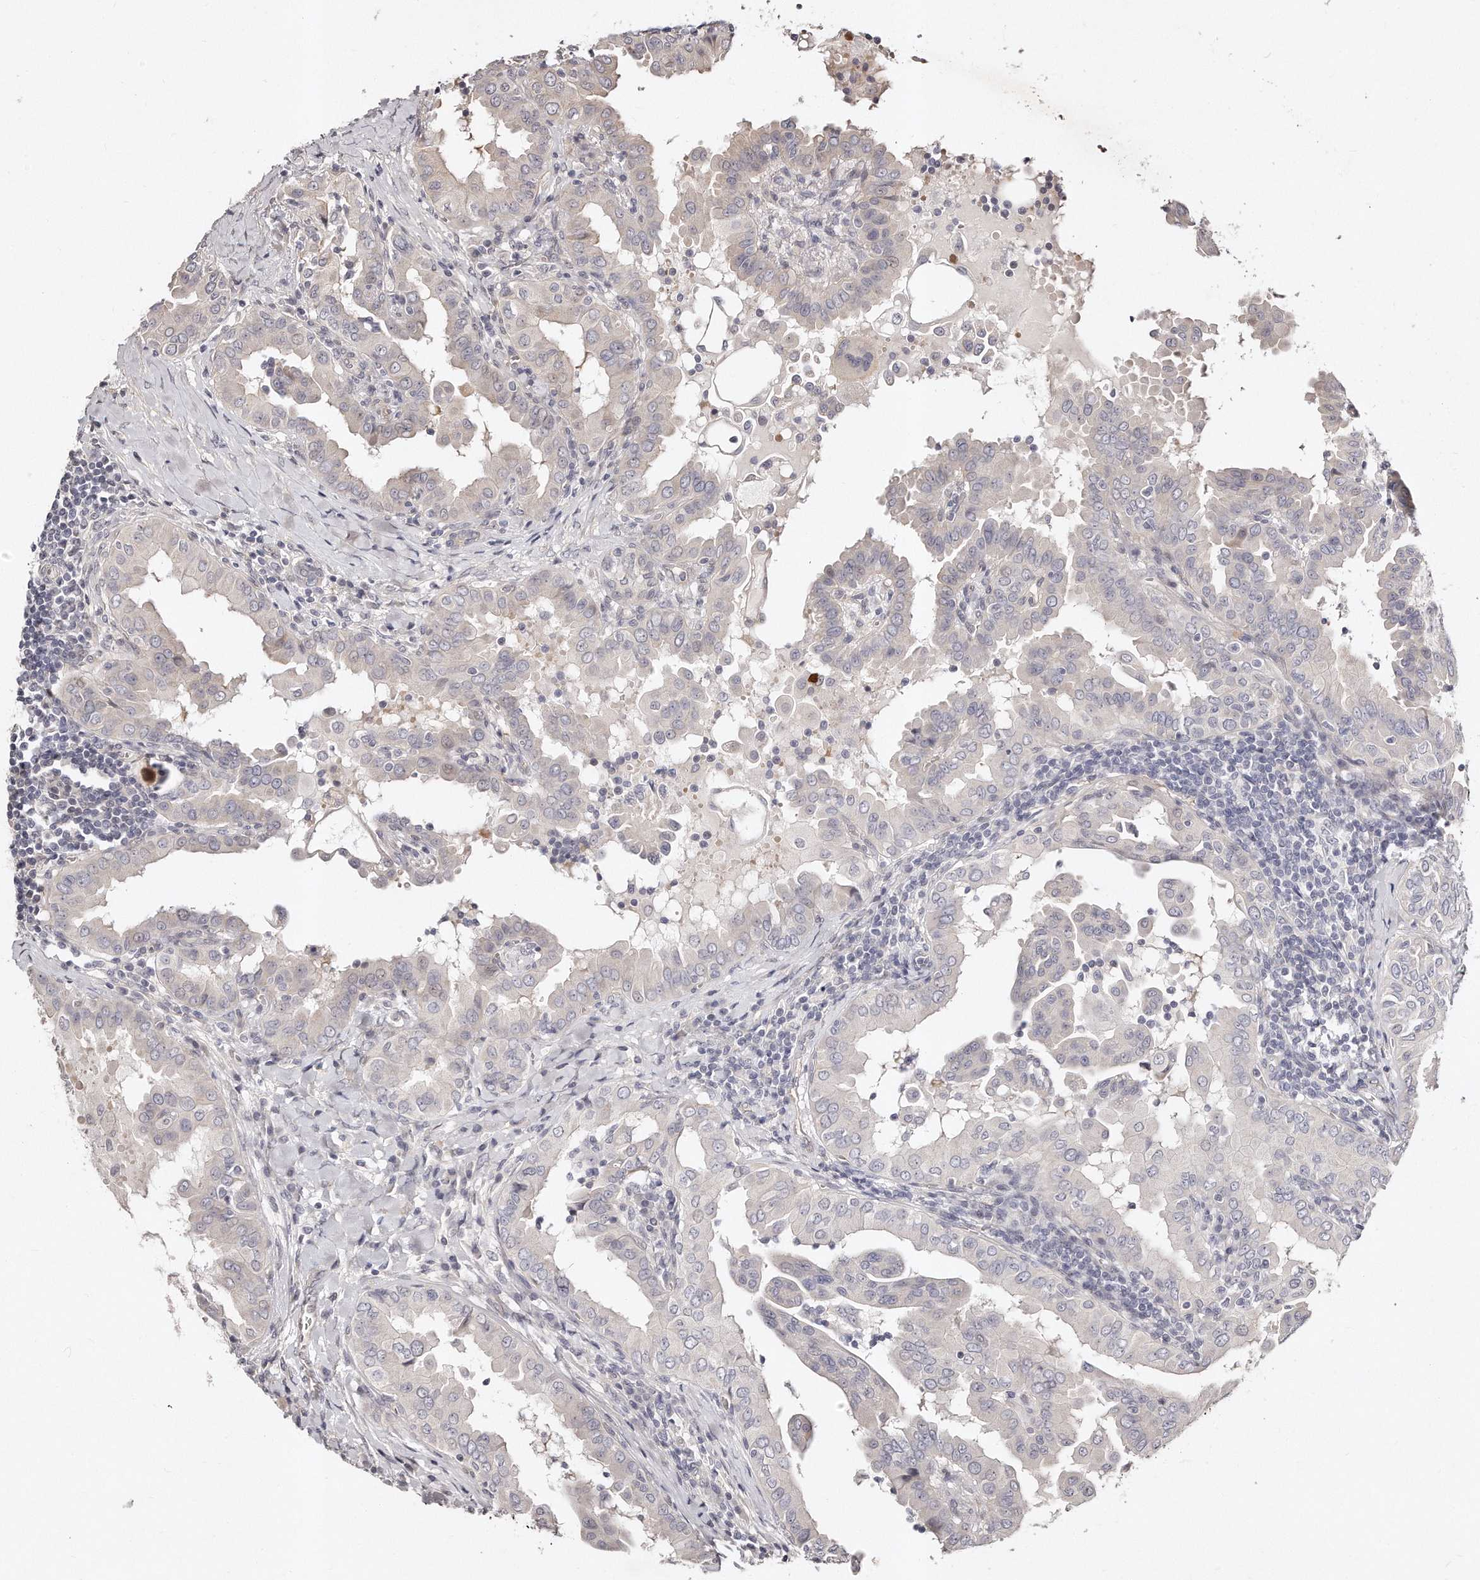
{"staining": {"intensity": "negative", "quantity": "none", "location": "none"}, "tissue": "thyroid cancer", "cell_type": "Tumor cells", "image_type": "cancer", "snomed": [{"axis": "morphology", "description": "Papillary adenocarcinoma, NOS"}, {"axis": "topography", "description": "Thyroid gland"}], "caption": "Thyroid cancer stained for a protein using immunohistochemistry (IHC) exhibits no staining tumor cells.", "gene": "CASZ1", "patient": {"sex": "male", "age": 33}}